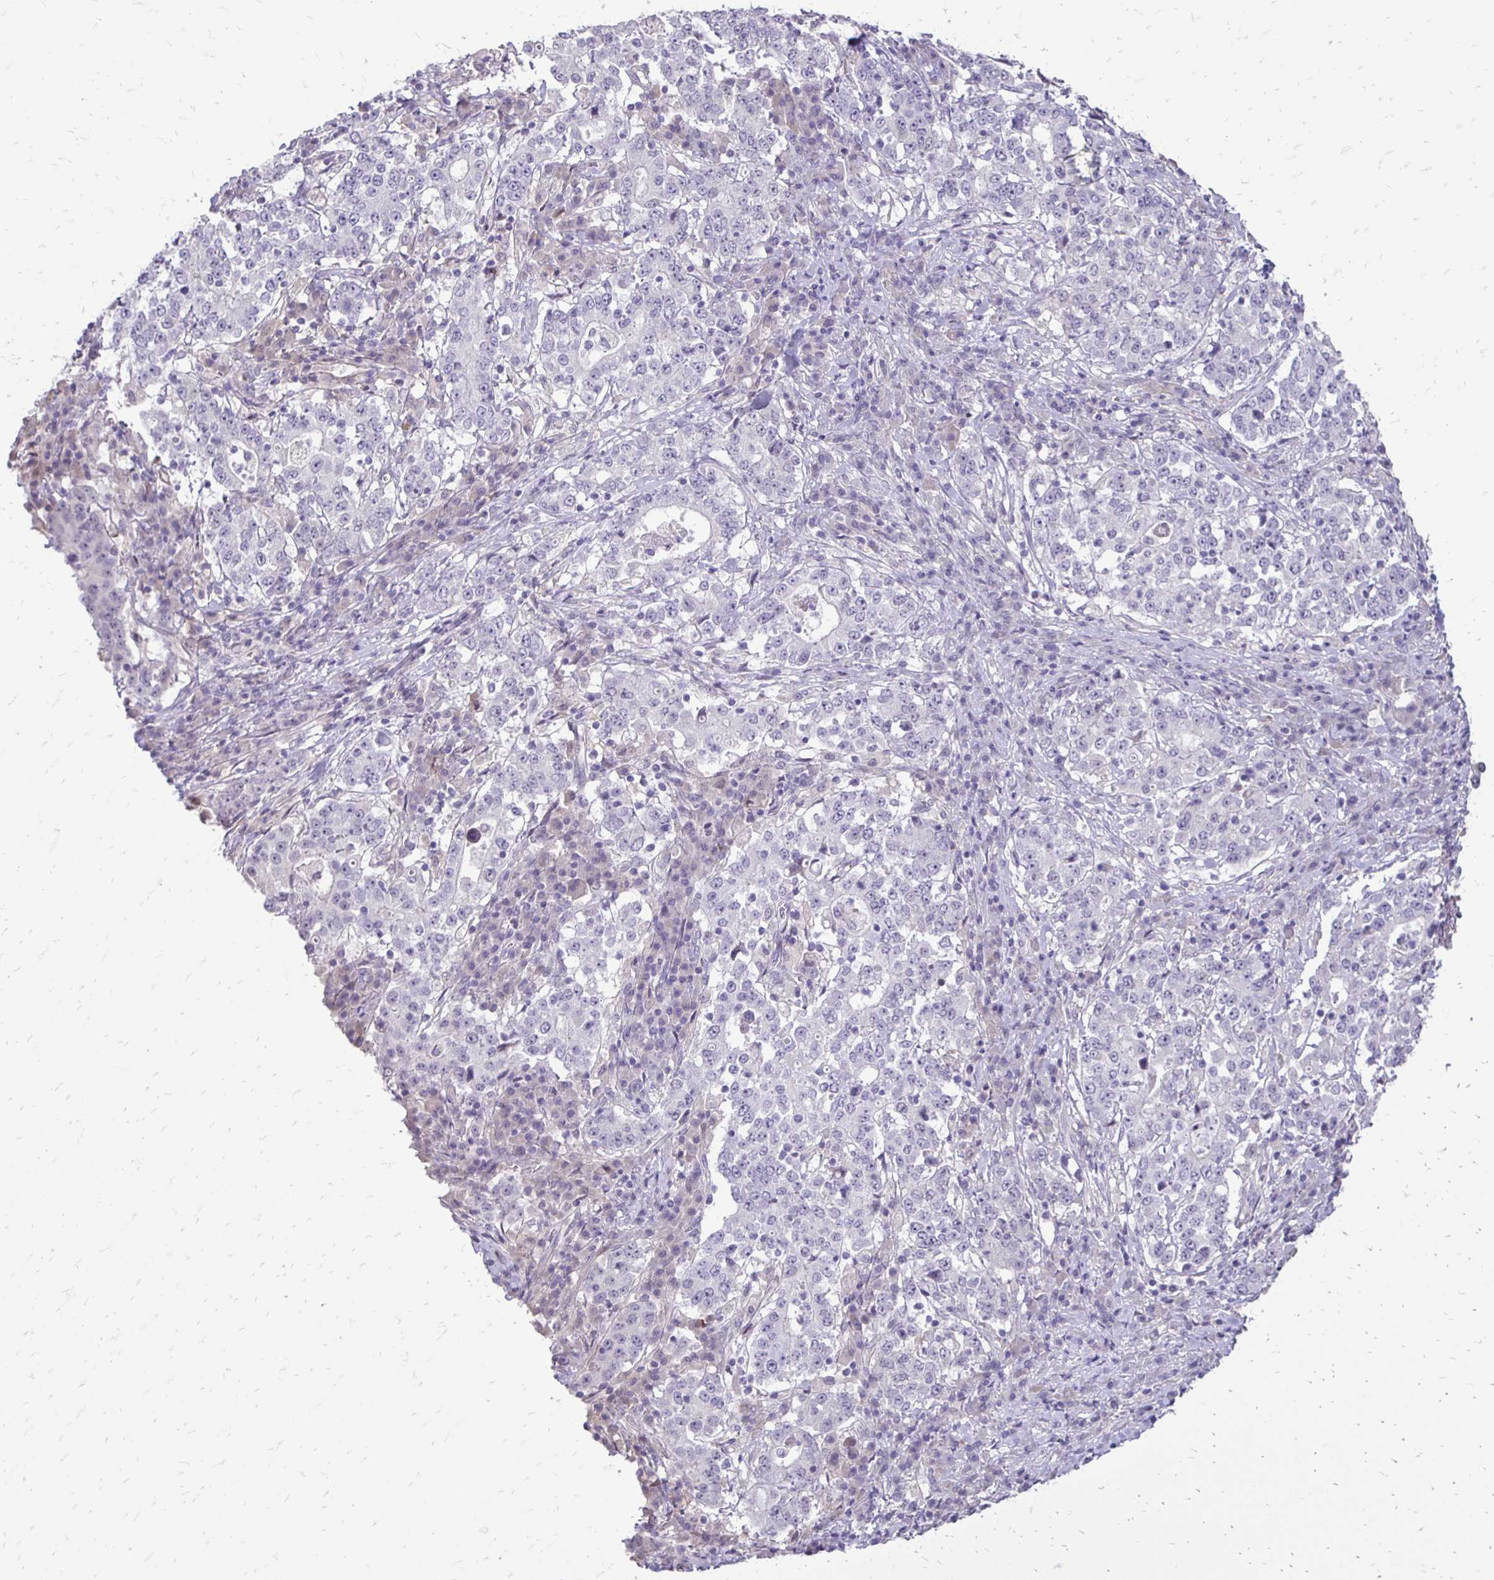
{"staining": {"intensity": "negative", "quantity": "none", "location": "none"}, "tissue": "stomach cancer", "cell_type": "Tumor cells", "image_type": "cancer", "snomed": [{"axis": "morphology", "description": "Adenocarcinoma, NOS"}, {"axis": "topography", "description": "Stomach"}], "caption": "Adenocarcinoma (stomach) was stained to show a protein in brown. There is no significant expression in tumor cells.", "gene": "GAS2", "patient": {"sex": "male", "age": 59}}